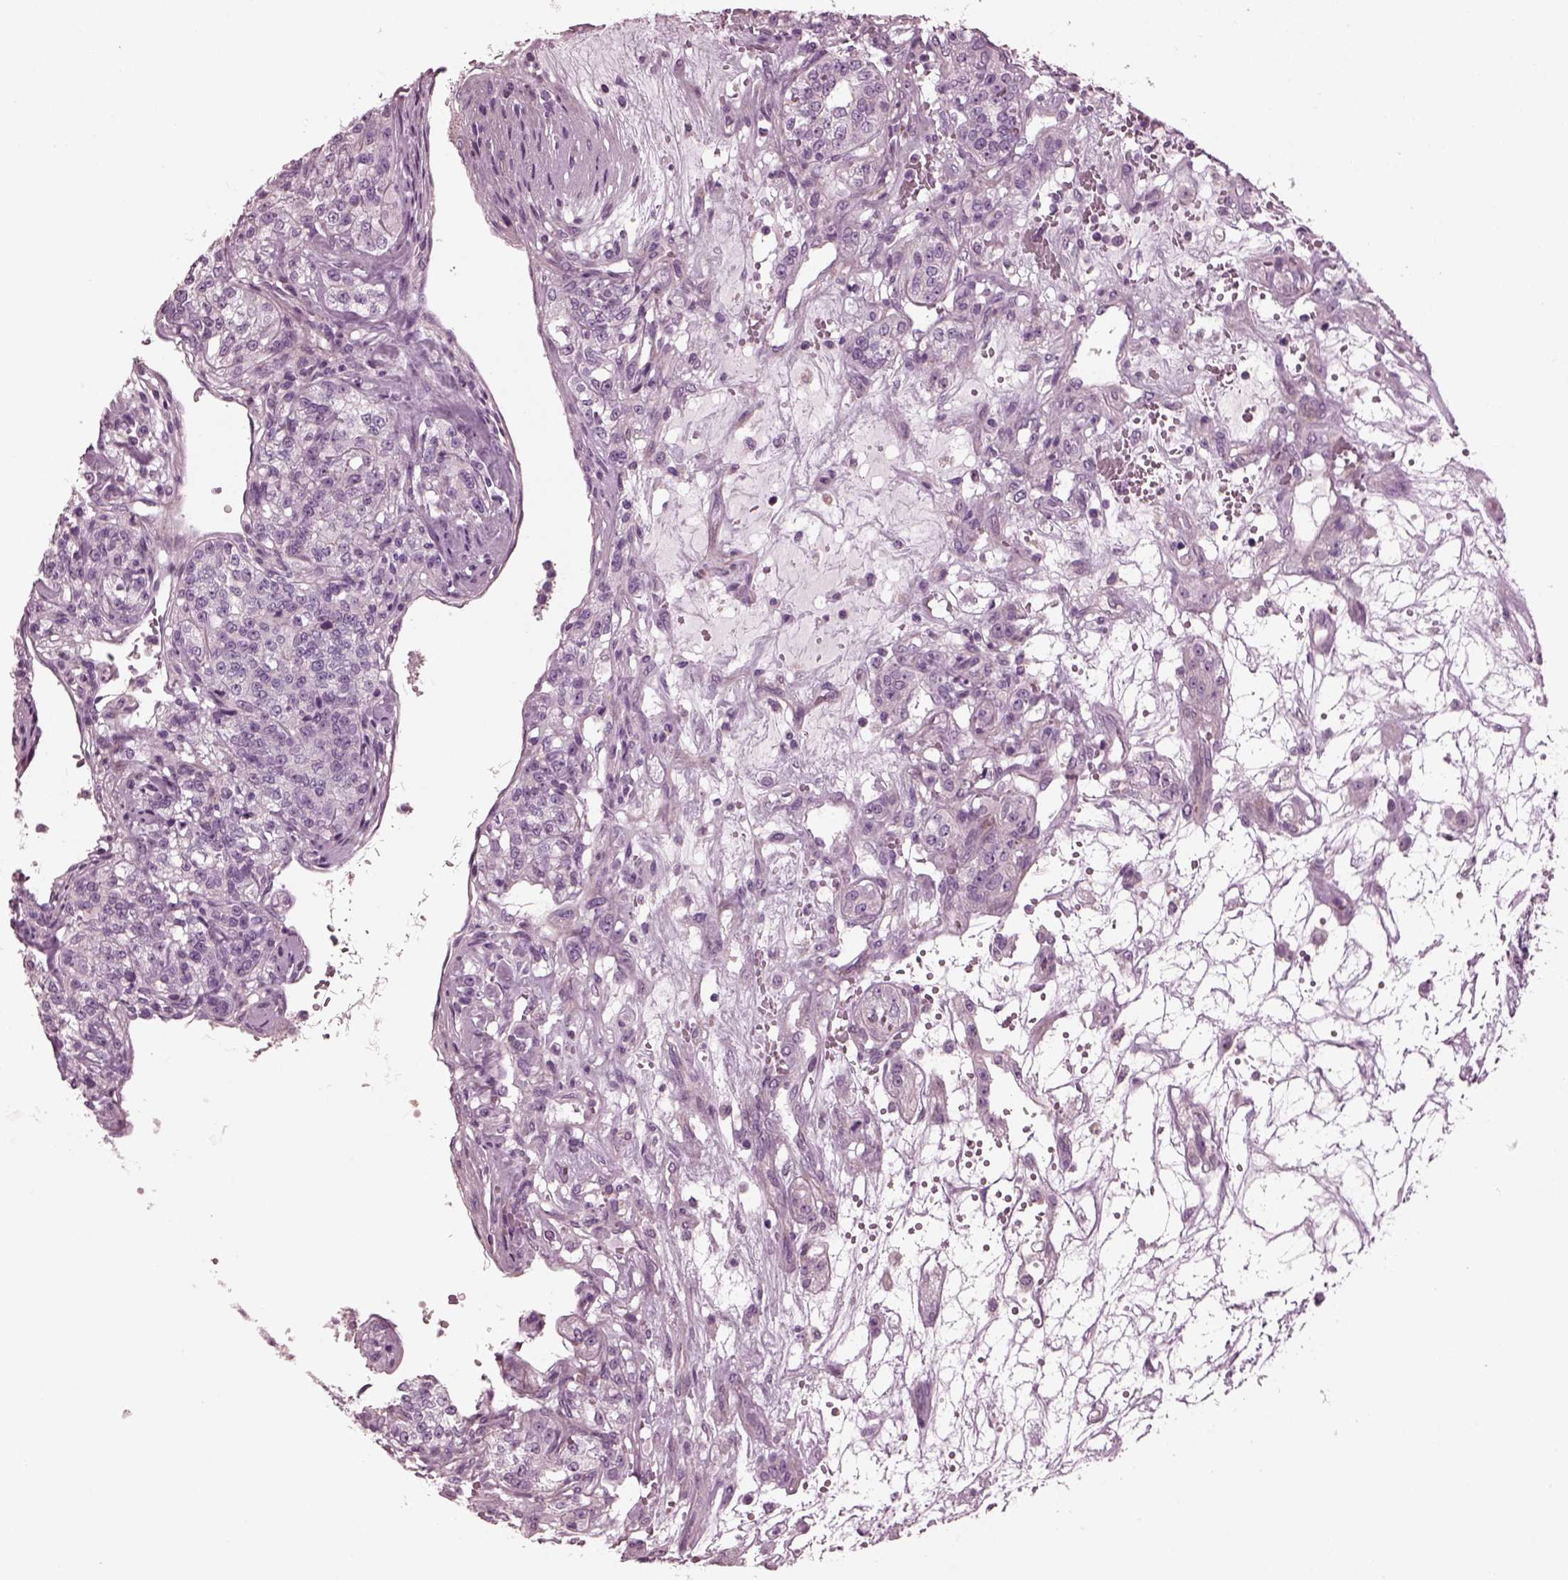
{"staining": {"intensity": "negative", "quantity": "none", "location": "none"}, "tissue": "renal cancer", "cell_type": "Tumor cells", "image_type": "cancer", "snomed": [{"axis": "morphology", "description": "Adenocarcinoma, NOS"}, {"axis": "topography", "description": "Kidney"}], "caption": "Immunohistochemical staining of renal cancer reveals no significant positivity in tumor cells.", "gene": "GDF11", "patient": {"sex": "female", "age": 63}}